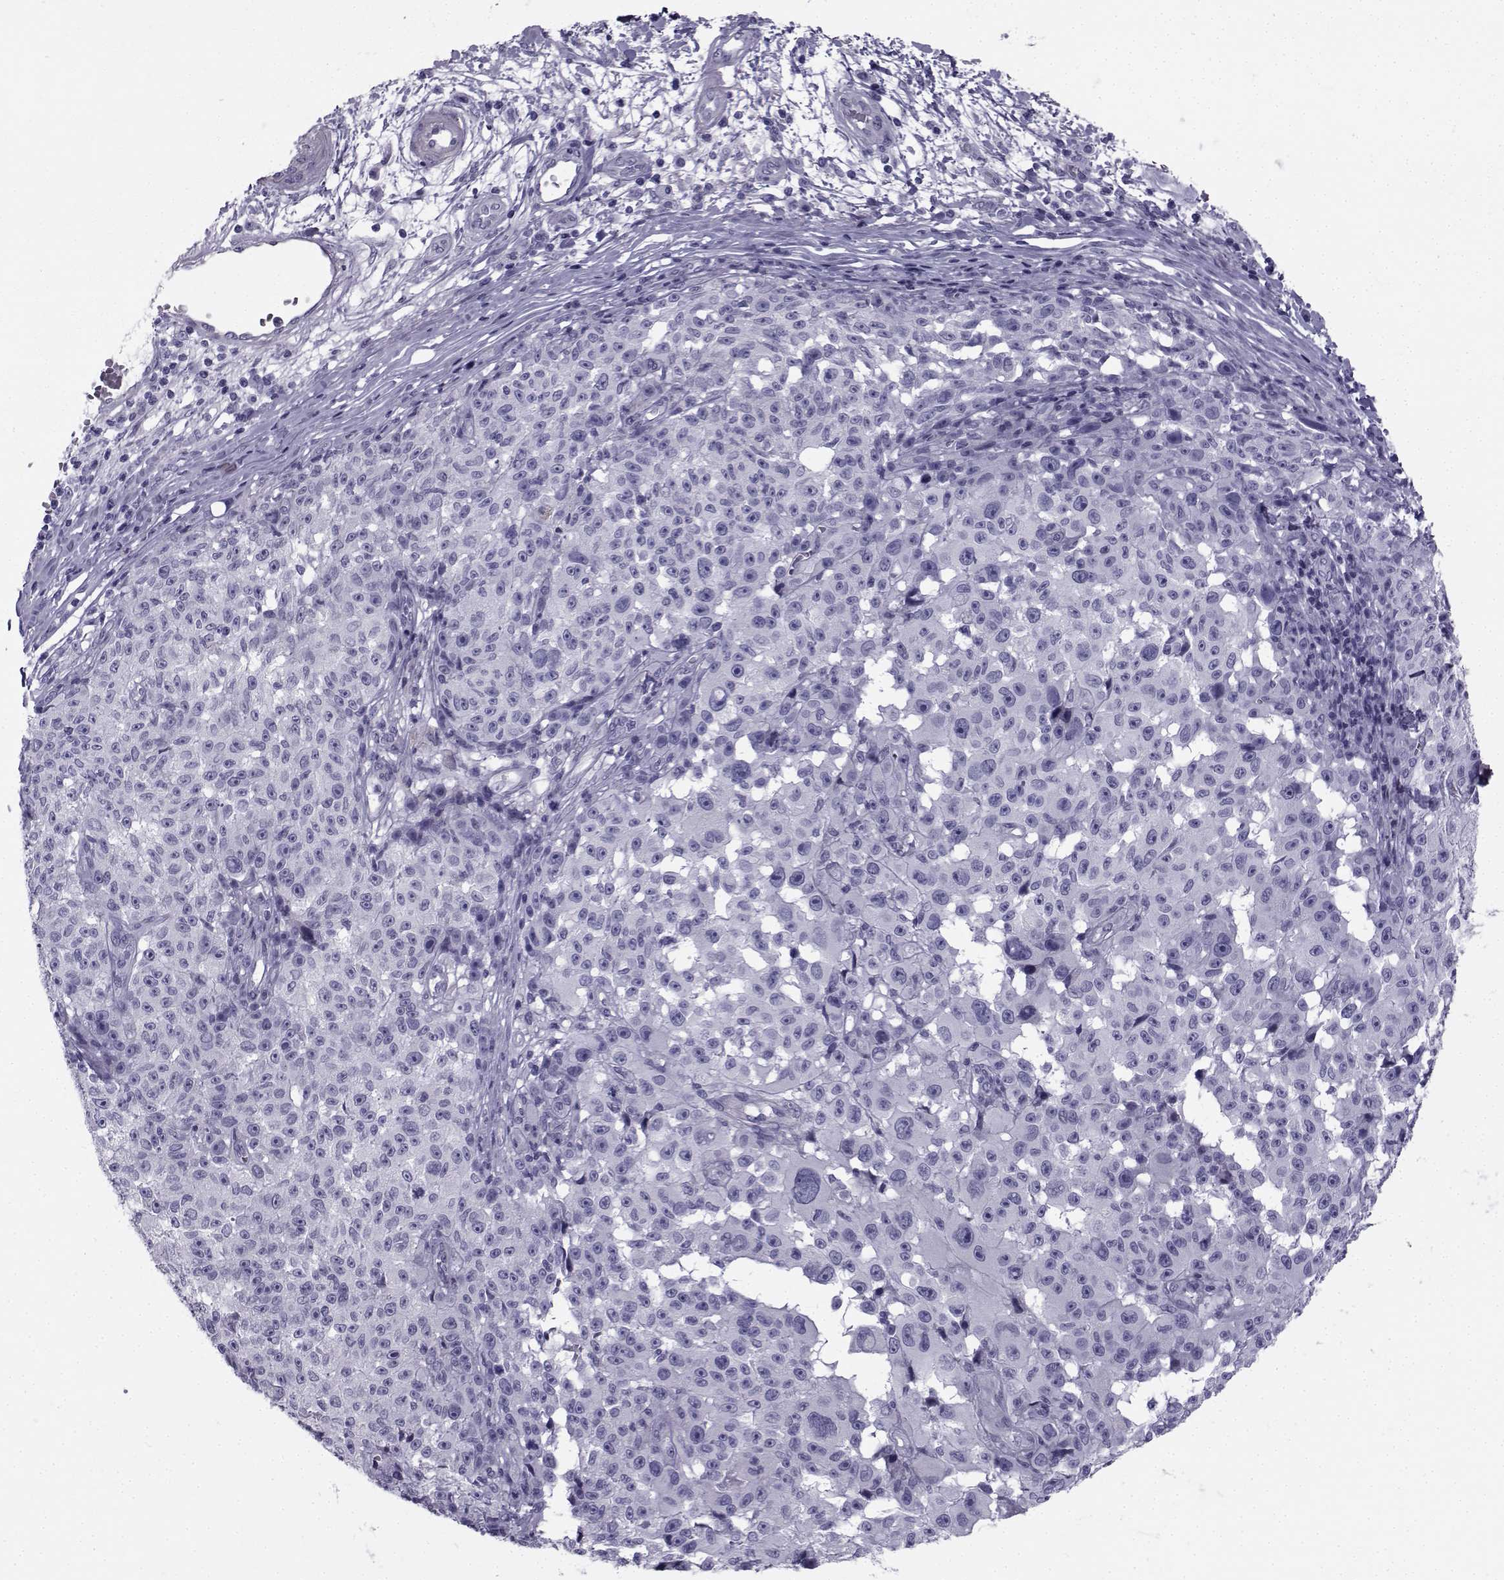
{"staining": {"intensity": "negative", "quantity": "none", "location": "none"}, "tissue": "melanoma", "cell_type": "Tumor cells", "image_type": "cancer", "snomed": [{"axis": "morphology", "description": "Malignant melanoma, NOS"}, {"axis": "topography", "description": "Skin"}], "caption": "This is a image of immunohistochemistry (IHC) staining of melanoma, which shows no expression in tumor cells.", "gene": "SPANXD", "patient": {"sex": "female", "age": 82}}